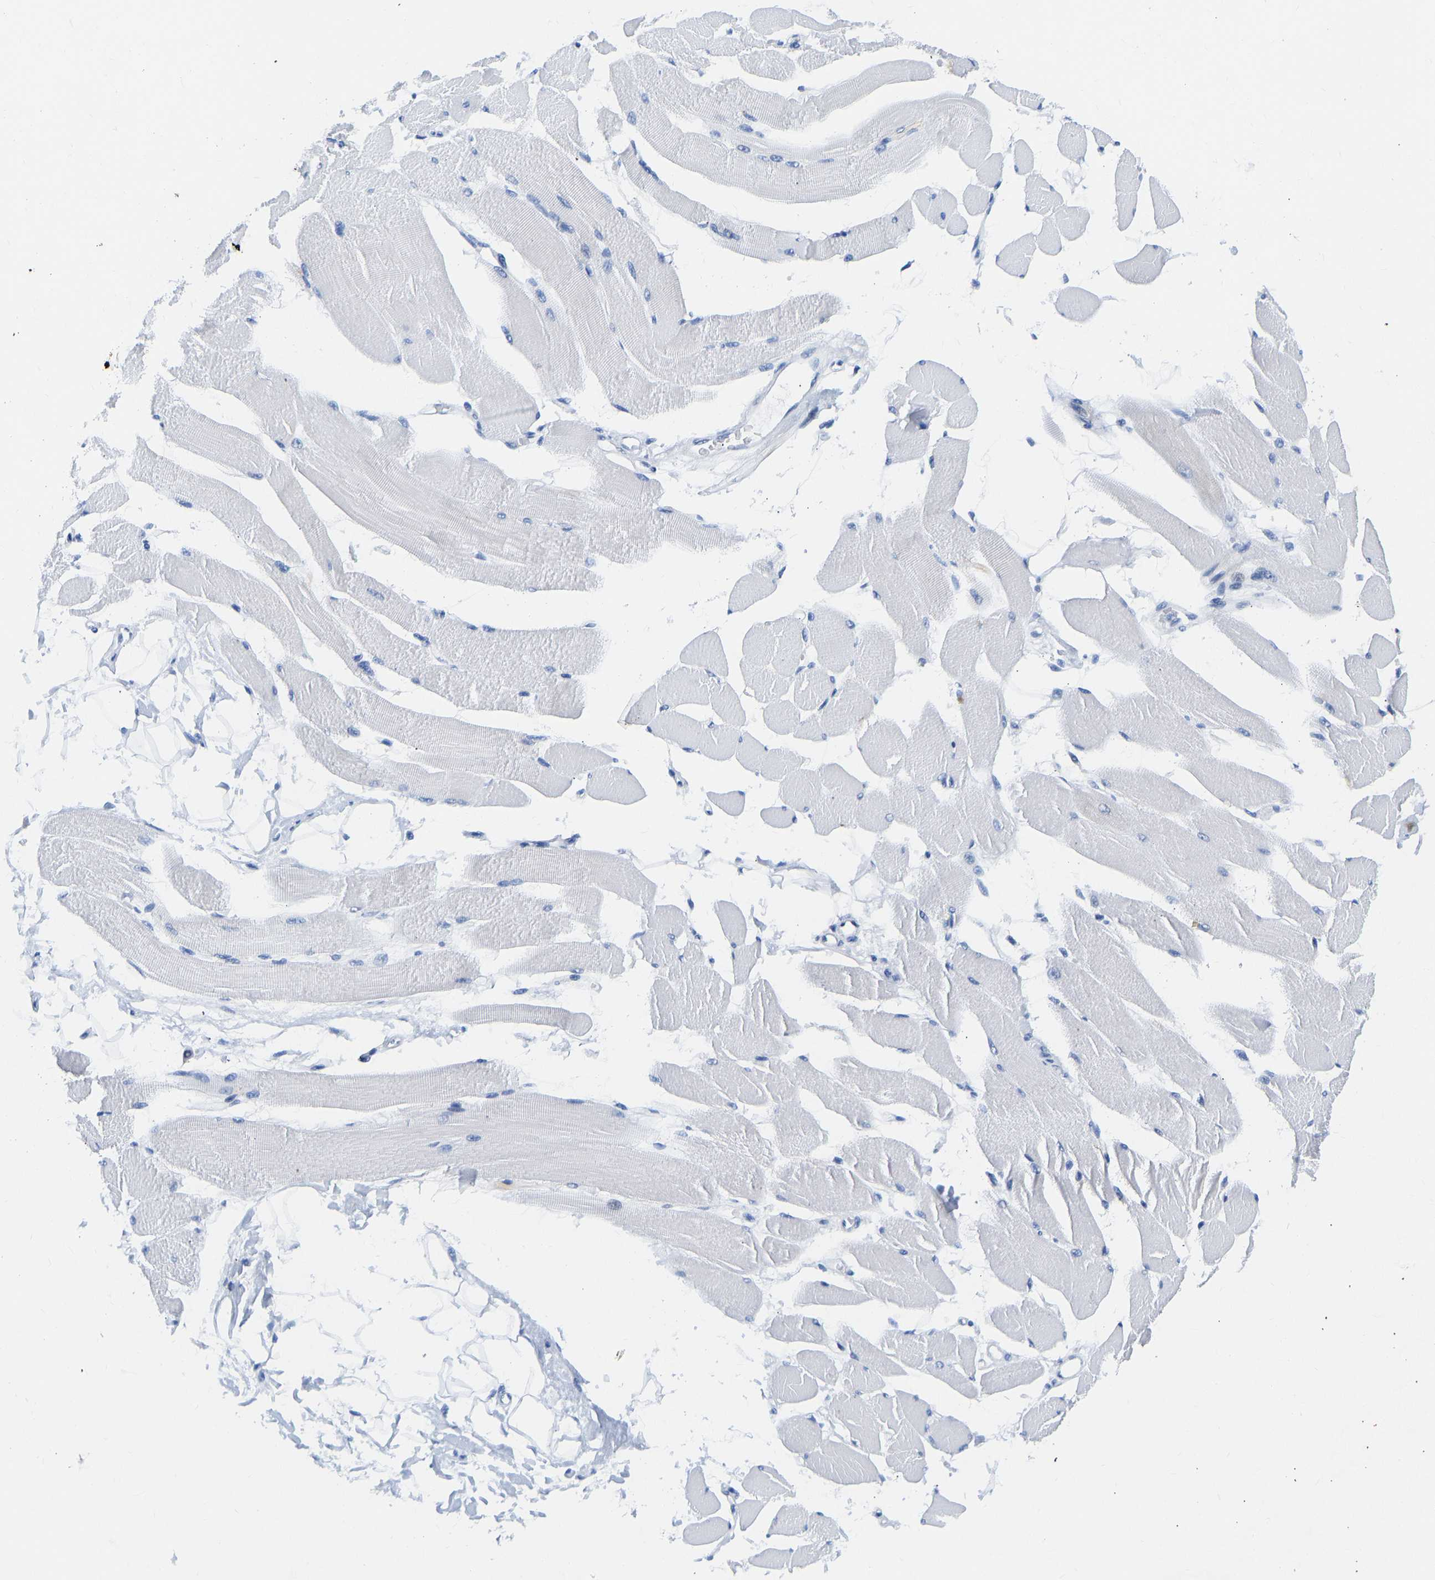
{"staining": {"intensity": "negative", "quantity": "none", "location": "none"}, "tissue": "skeletal muscle", "cell_type": "Myocytes", "image_type": "normal", "snomed": [{"axis": "morphology", "description": "Normal tissue, NOS"}, {"axis": "topography", "description": "Skeletal muscle"}, {"axis": "topography", "description": "Peripheral nerve tissue"}], "caption": "DAB (3,3'-diaminobenzidine) immunohistochemical staining of benign skeletal muscle displays no significant positivity in myocytes.", "gene": "TCF7", "patient": {"sex": "female", "age": 84}}